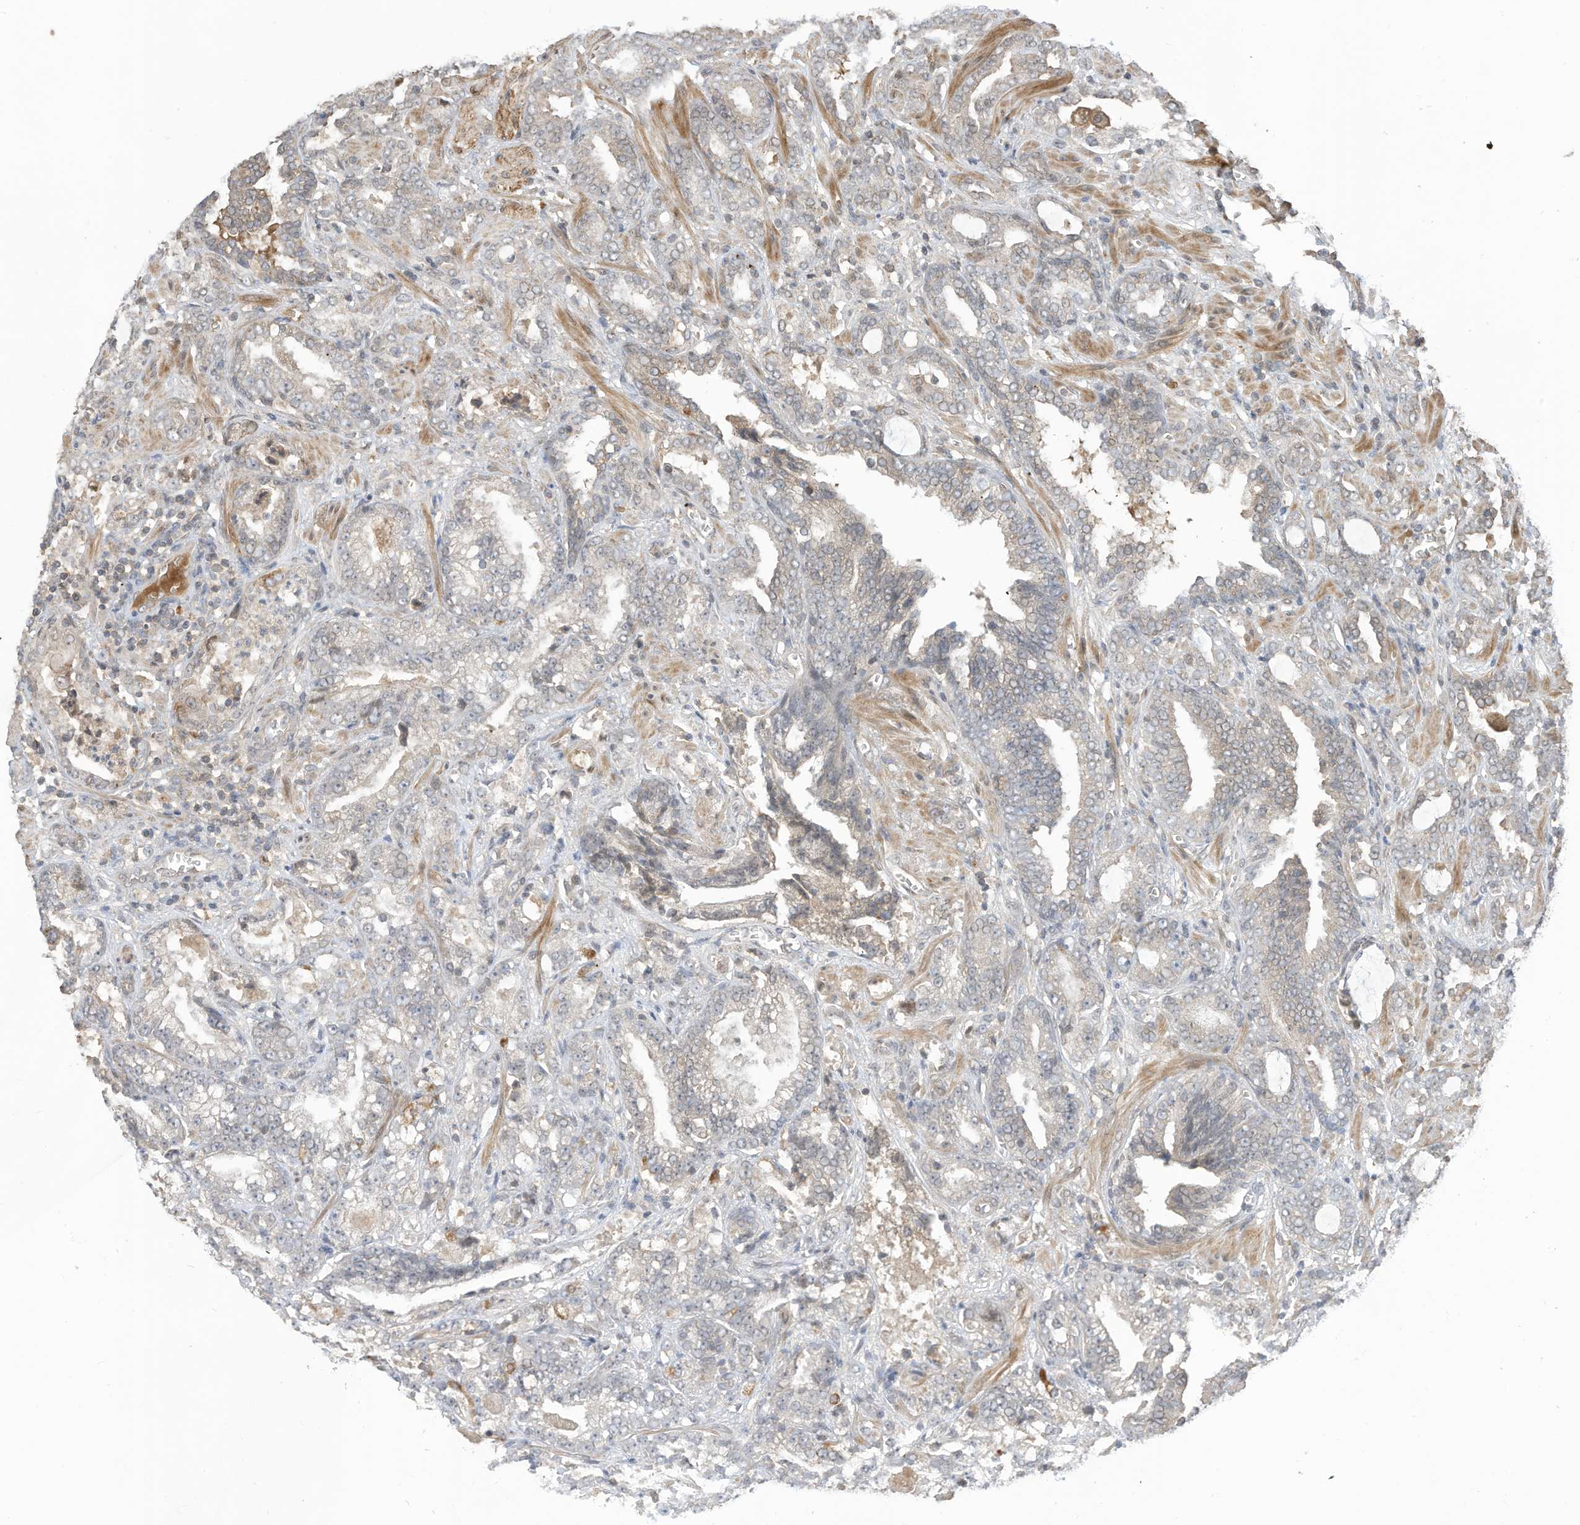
{"staining": {"intensity": "negative", "quantity": "none", "location": "none"}, "tissue": "prostate cancer", "cell_type": "Tumor cells", "image_type": "cancer", "snomed": [{"axis": "morphology", "description": "Adenocarcinoma, High grade"}, {"axis": "topography", "description": "Prostate and seminal vesicle, NOS"}], "caption": "Tumor cells are negative for brown protein staining in prostate cancer.", "gene": "REC8", "patient": {"sex": "male", "age": 67}}